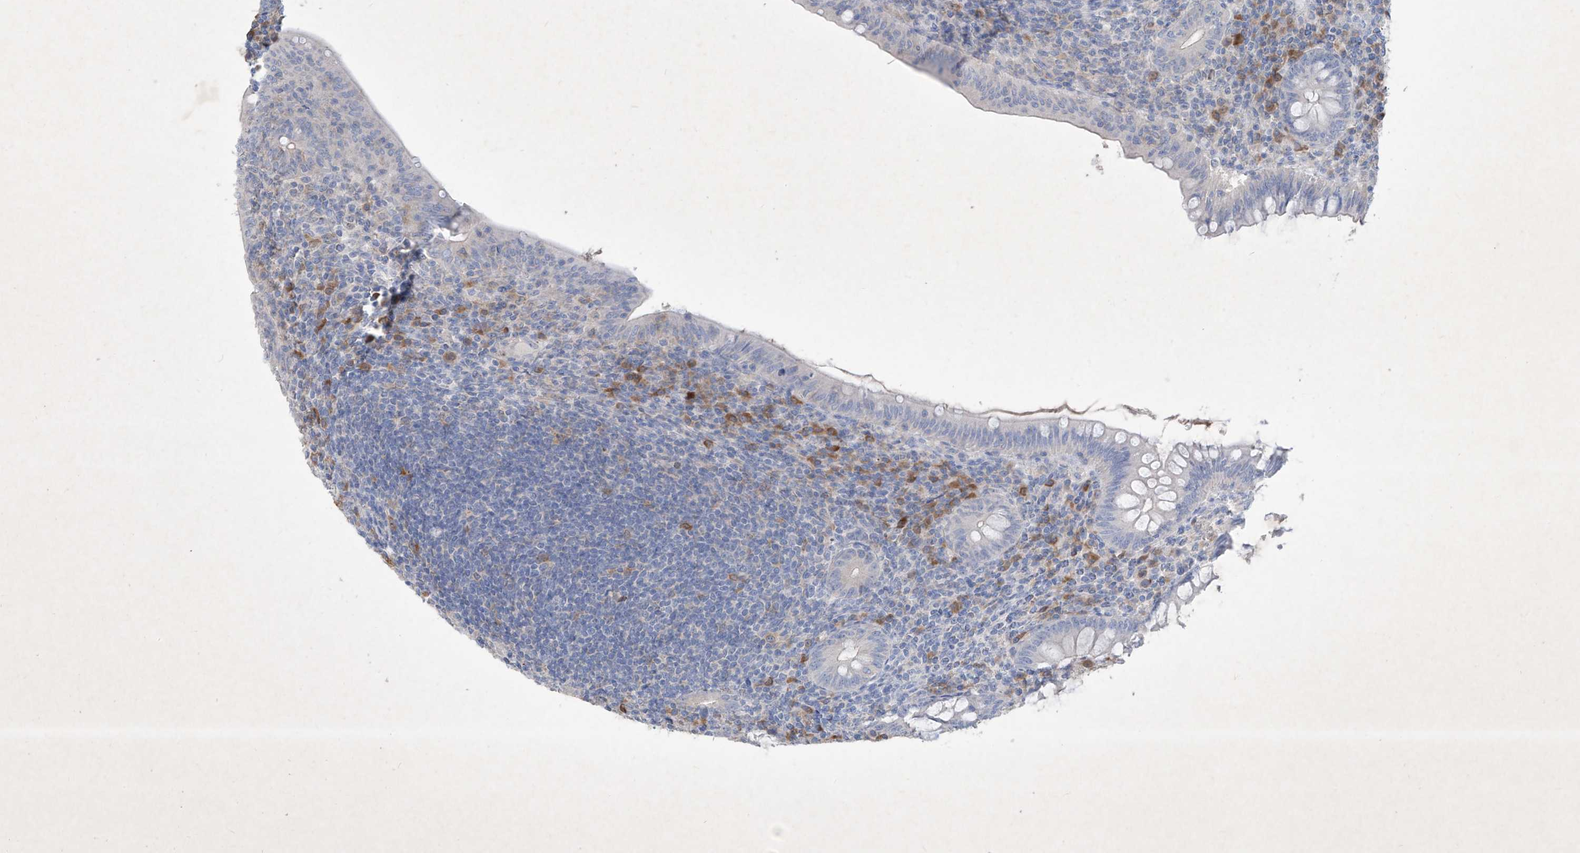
{"staining": {"intensity": "negative", "quantity": "none", "location": "none"}, "tissue": "appendix", "cell_type": "Glandular cells", "image_type": "normal", "snomed": [{"axis": "morphology", "description": "Normal tissue, NOS"}, {"axis": "topography", "description": "Appendix"}], "caption": "IHC of normal human appendix reveals no staining in glandular cells.", "gene": "ASNS", "patient": {"sex": "male", "age": 14}}